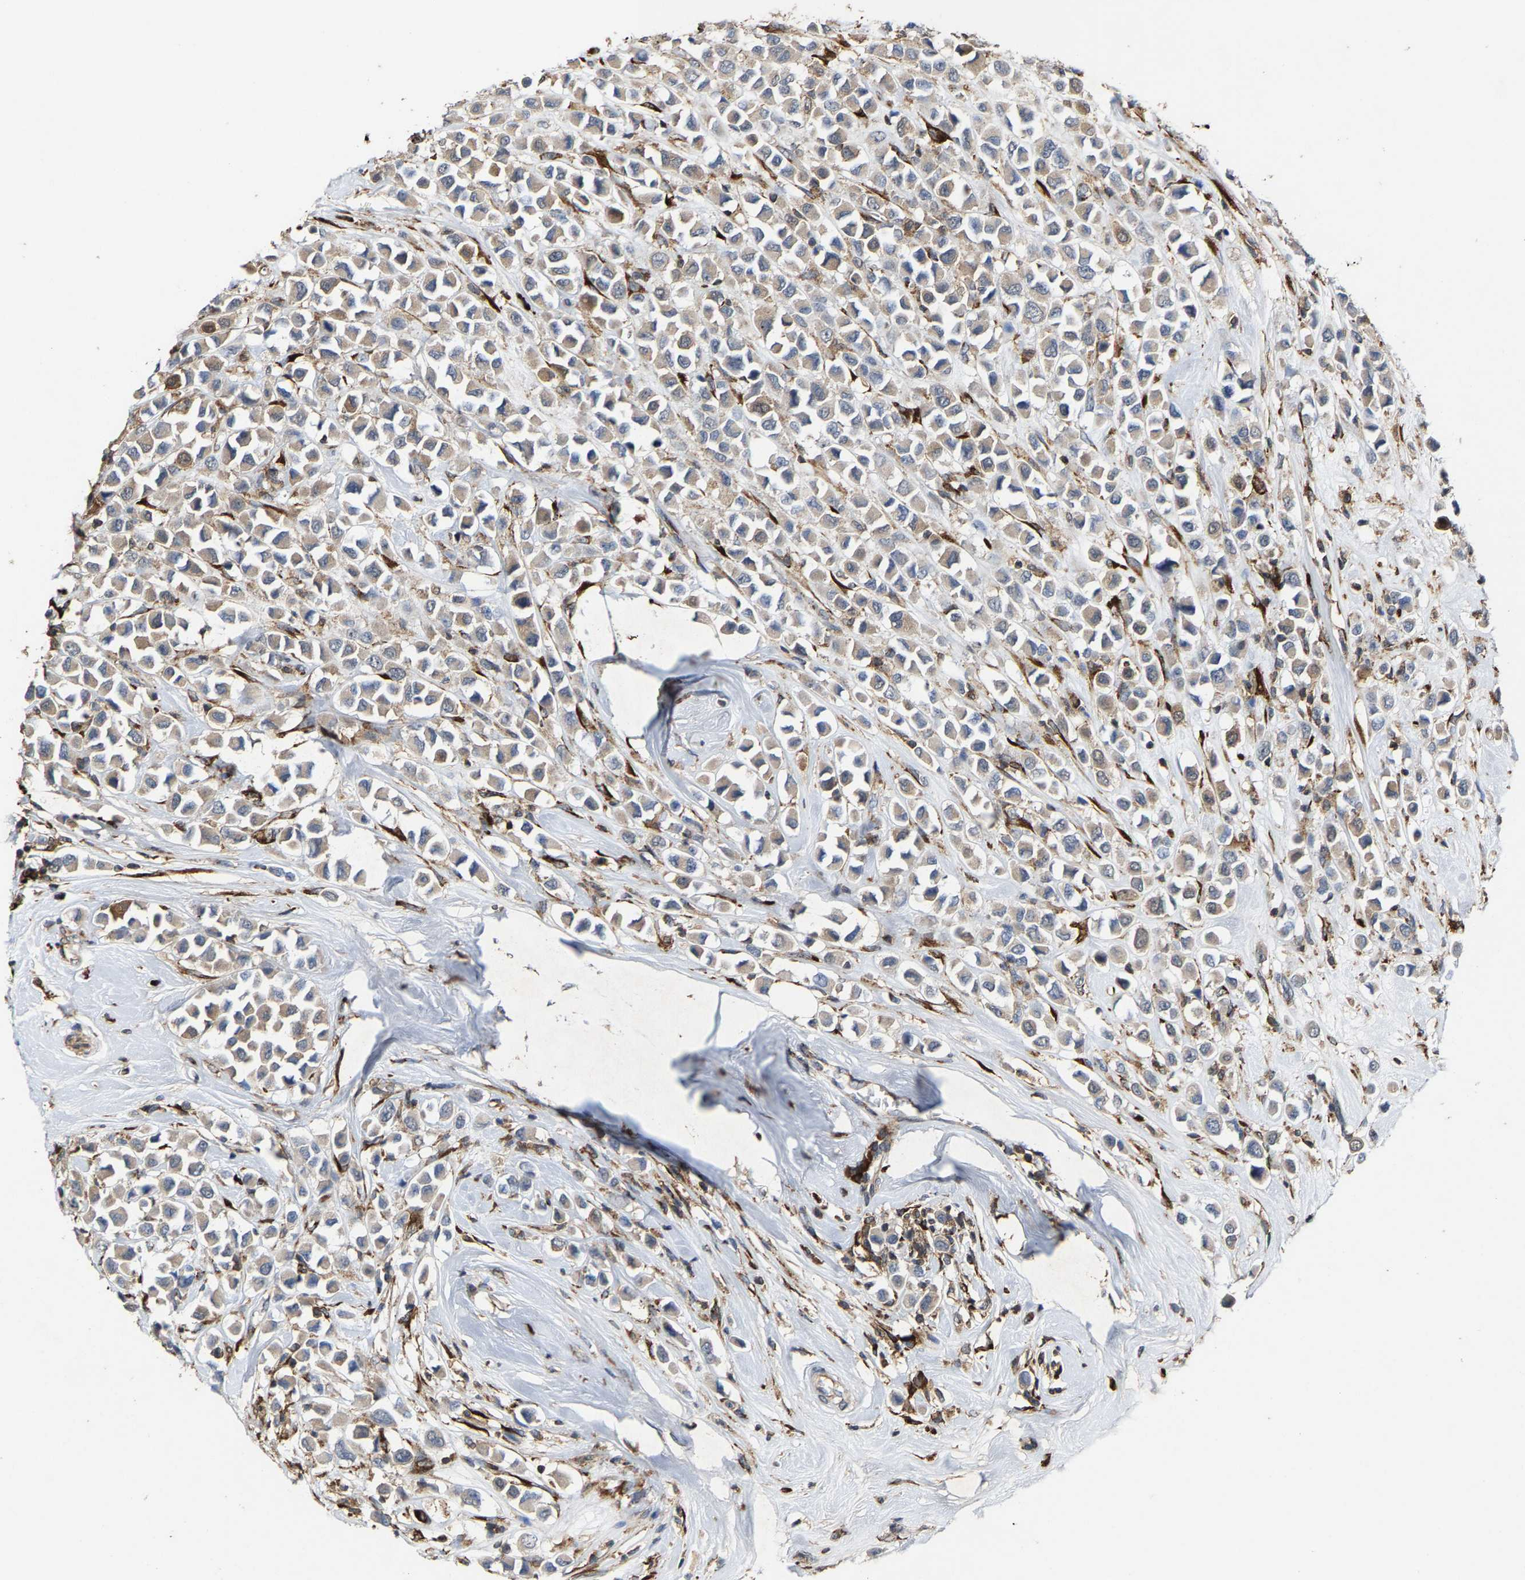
{"staining": {"intensity": "weak", "quantity": "<25%", "location": "cytoplasmic/membranous"}, "tissue": "breast cancer", "cell_type": "Tumor cells", "image_type": "cancer", "snomed": [{"axis": "morphology", "description": "Duct carcinoma"}, {"axis": "topography", "description": "Breast"}], "caption": "A histopathology image of intraductal carcinoma (breast) stained for a protein exhibits no brown staining in tumor cells.", "gene": "FGD3", "patient": {"sex": "female", "age": 61}}